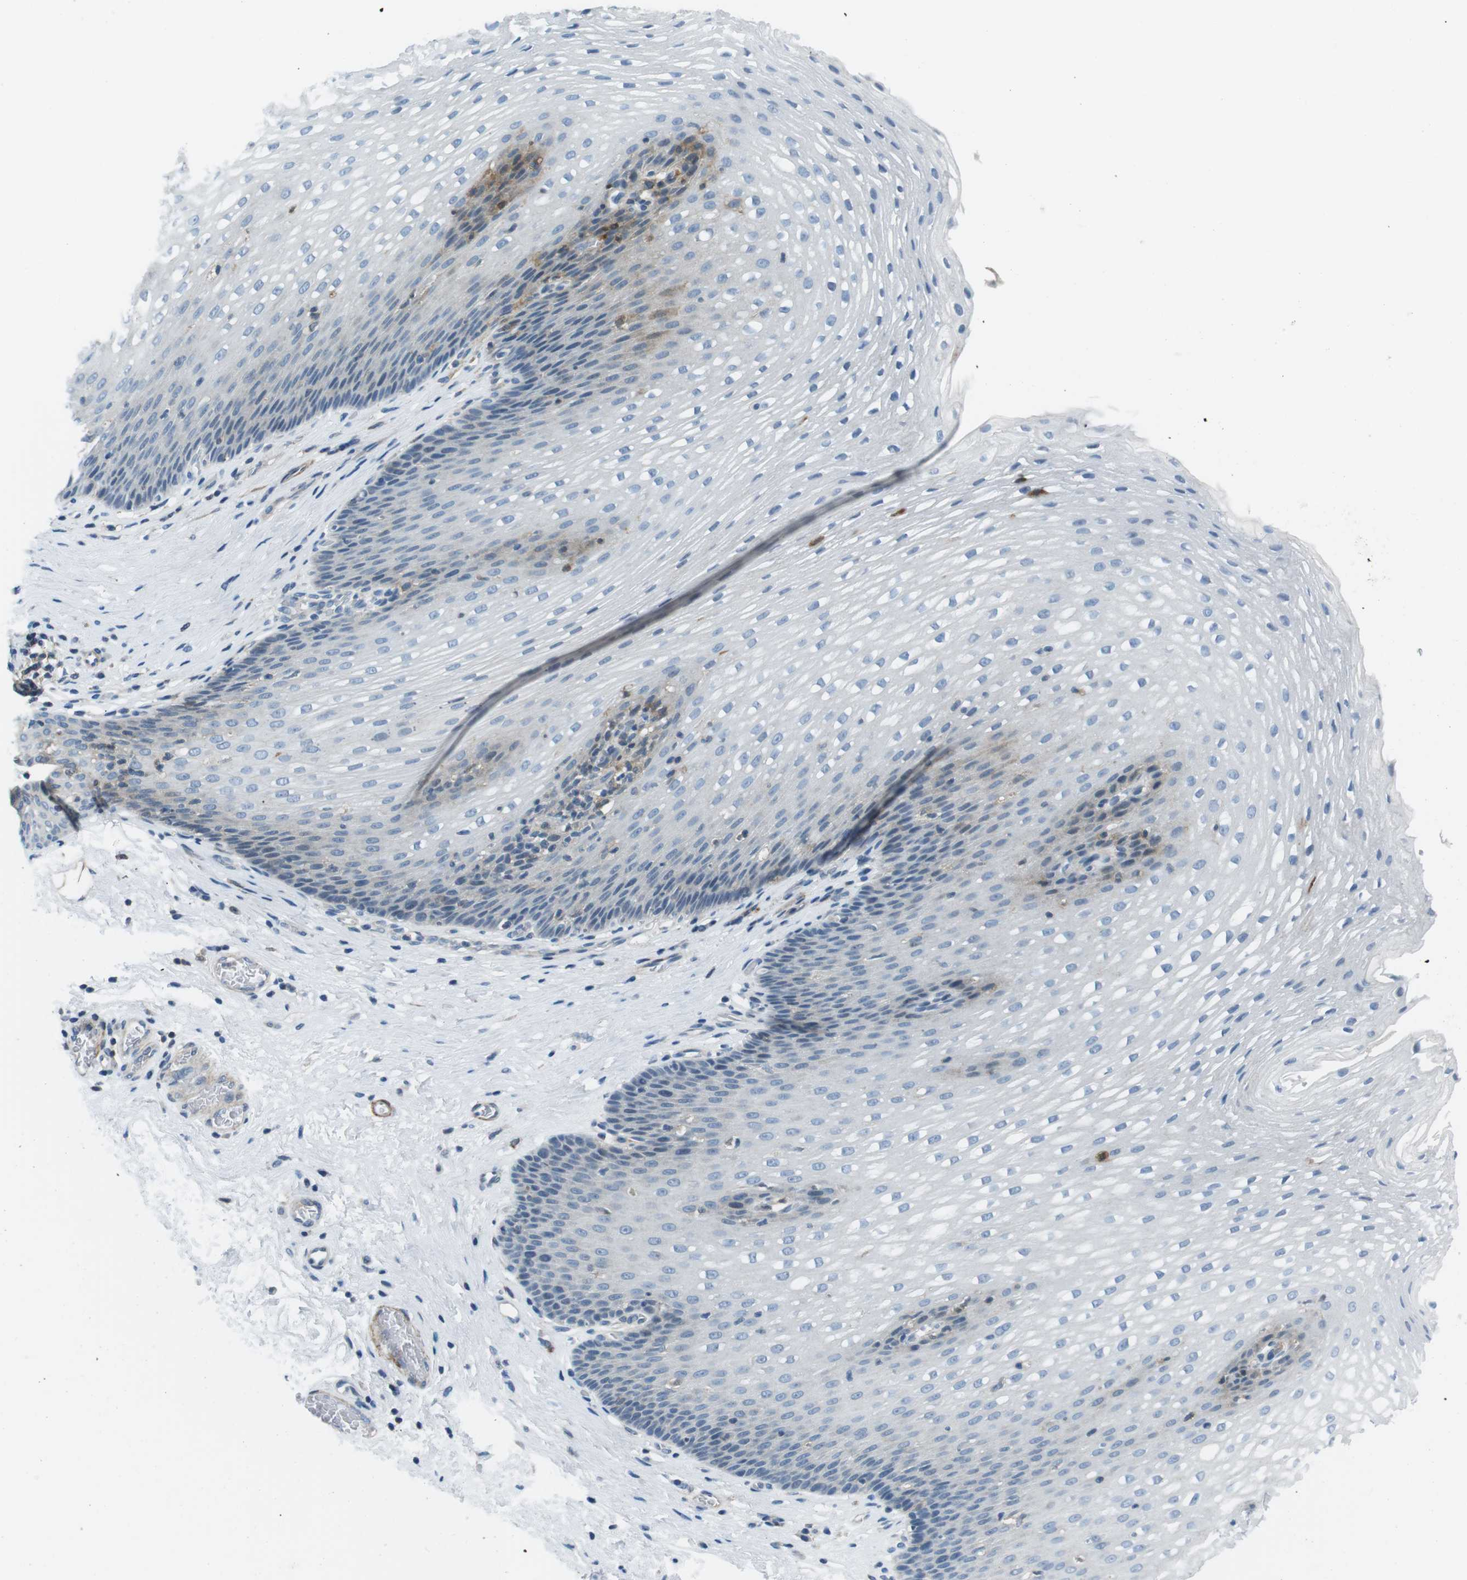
{"staining": {"intensity": "moderate", "quantity": "<25%", "location": "cytoplasmic/membranous"}, "tissue": "esophagus", "cell_type": "Squamous epithelial cells", "image_type": "normal", "snomed": [{"axis": "morphology", "description": "Normal tissue, NOS"}, {"axis": "topography", "description": "Esophagus"}], "caption": "Benign esophagus shows moderate cytoplasmic/membranous staining in about <25% of squamous epithelial cells.", "gene": "ARVCF", "patient": {"sex": "male", "age": 48}}